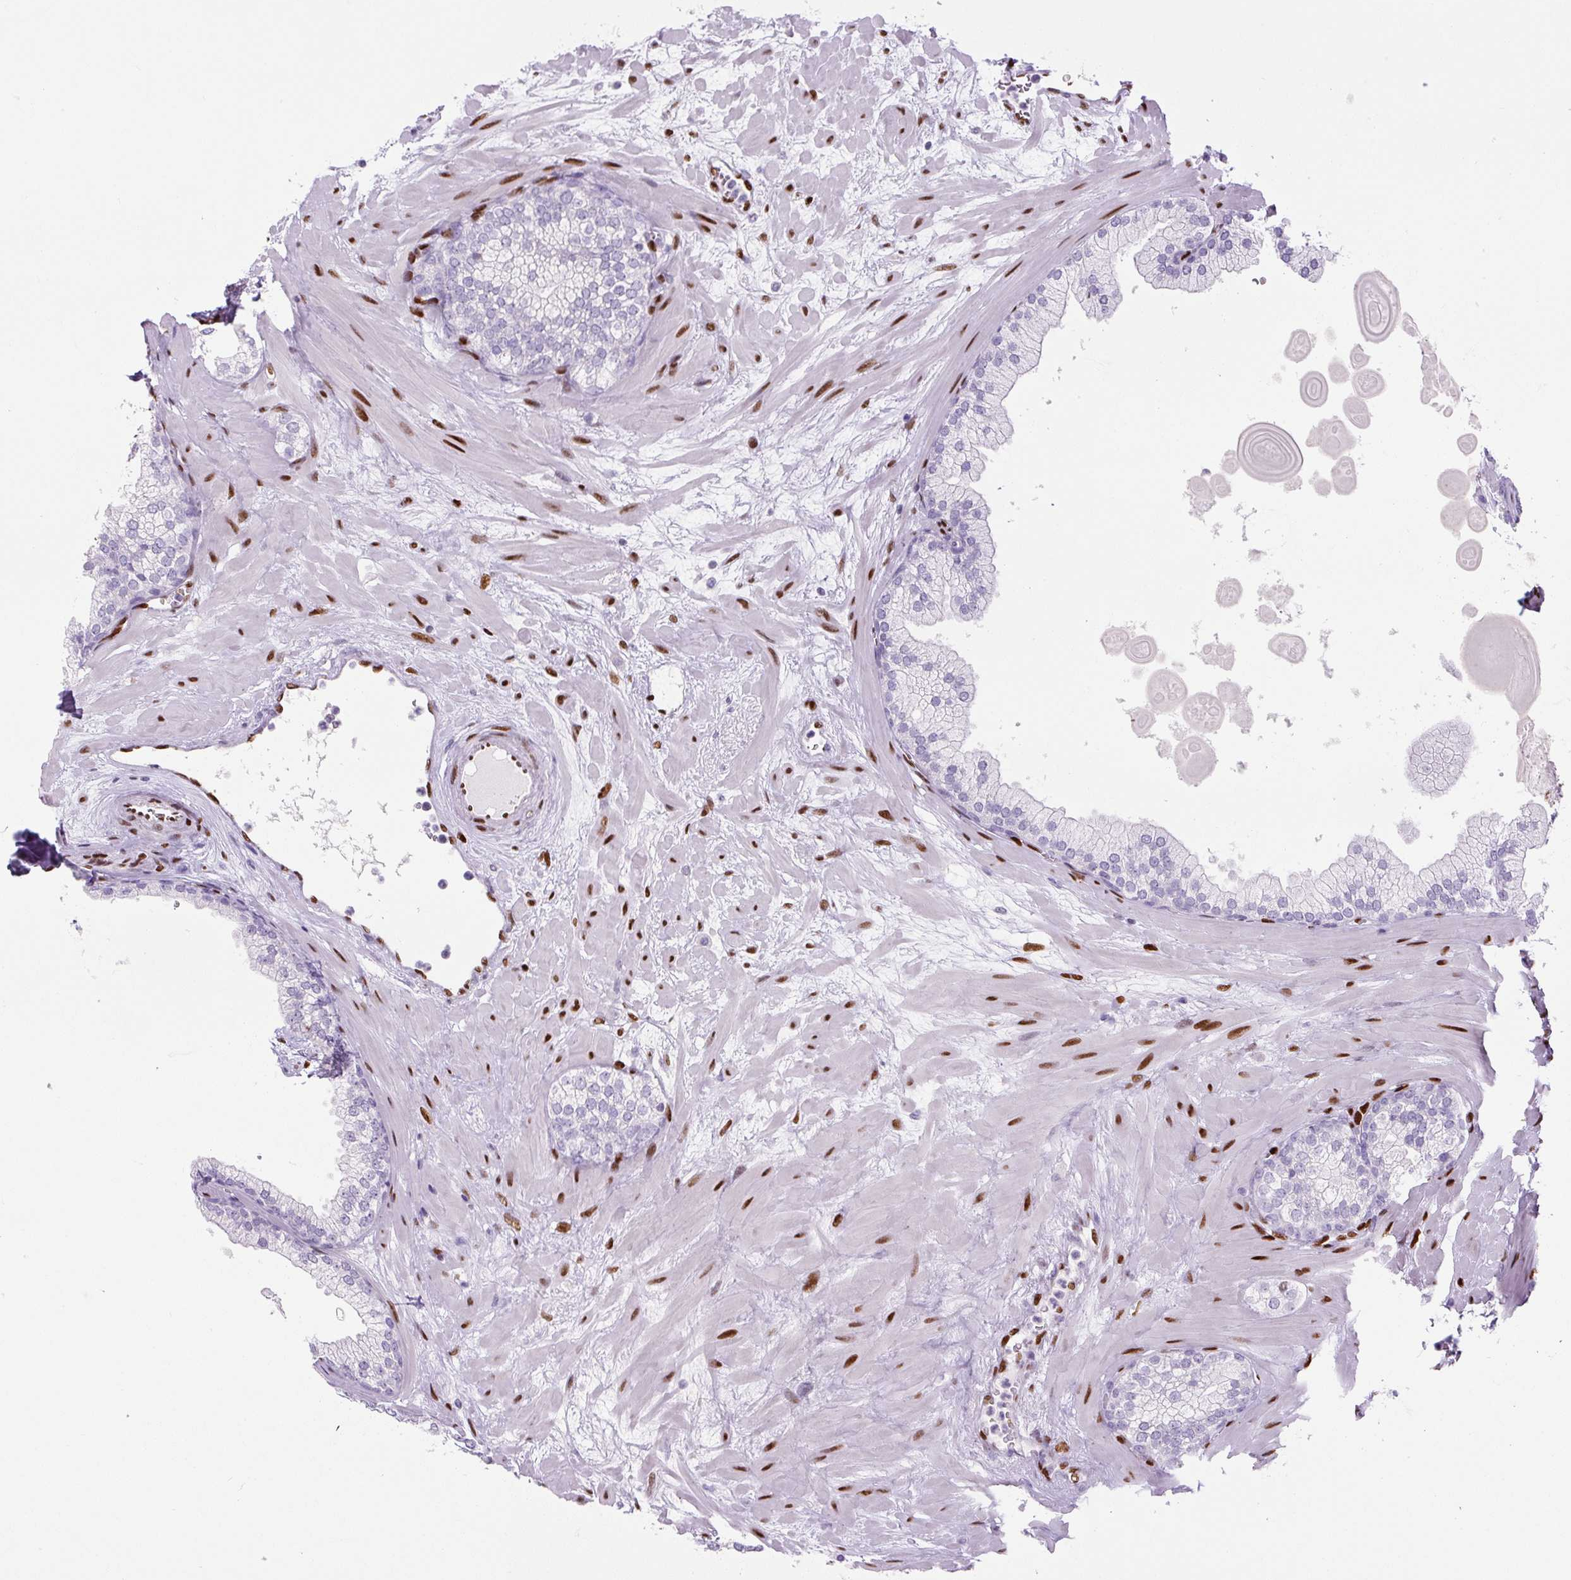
{"staining": {"intensity": "negative", "quantity": "none", "location": "none"}, "tissue": "prostate", "cell_type": "Glandular cells", "image_type": "normal", "snomed": [{"axis": "morphology", "description": "Normal tissue, NOS"}, {"axis": "topography", "description": "Prostate"}, {"axis": "topography", "description": "Peripheral nerve tissue"}], "caption": "Immunohistochemistry (IHC) micrograph of normal prostate stained for a protein (brown), which reveals no staining in glandular cells.", "gene": "ZEB1", "patient": {"sex": "male", "age": 61}}